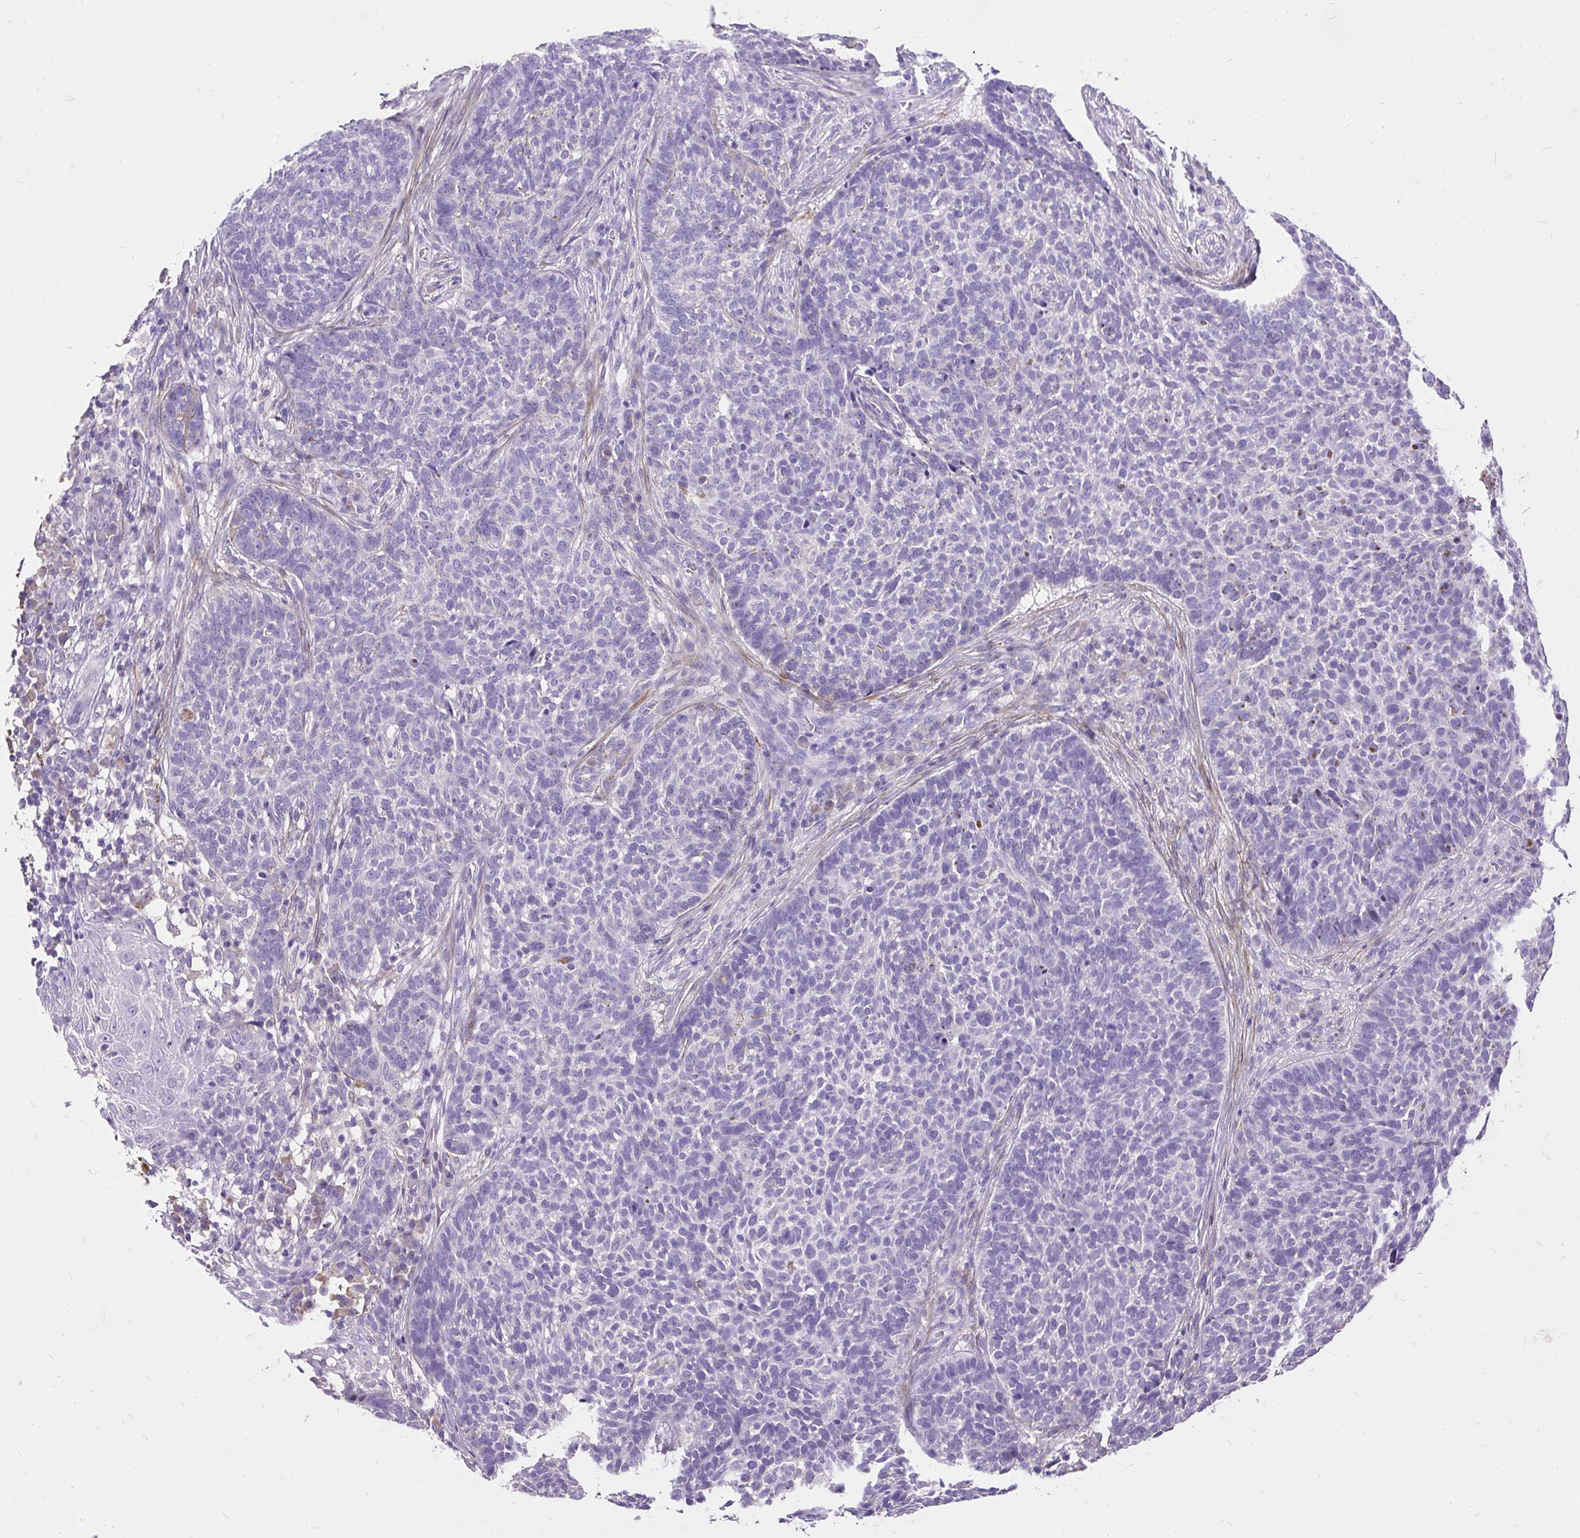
{"staining": {"intensity": "negative", "quantity": "none", "location": "none"}, "tissue": "skin cancer", "cell_type": "Tumor cells", "image_type": "cancer", "snomed": [{"axis": "morphology", "description": "Basal cell carcinoma"}, {"axis": "topography", "description": "Skin"}], "caption": "This is an immunohistochemistry (IHC) histopathology image of human basal cell carcinoma (skin). There is no positivity in tumor cells.", "gene": "GBX1", "patient": {"sex": "male", "age": 85}}